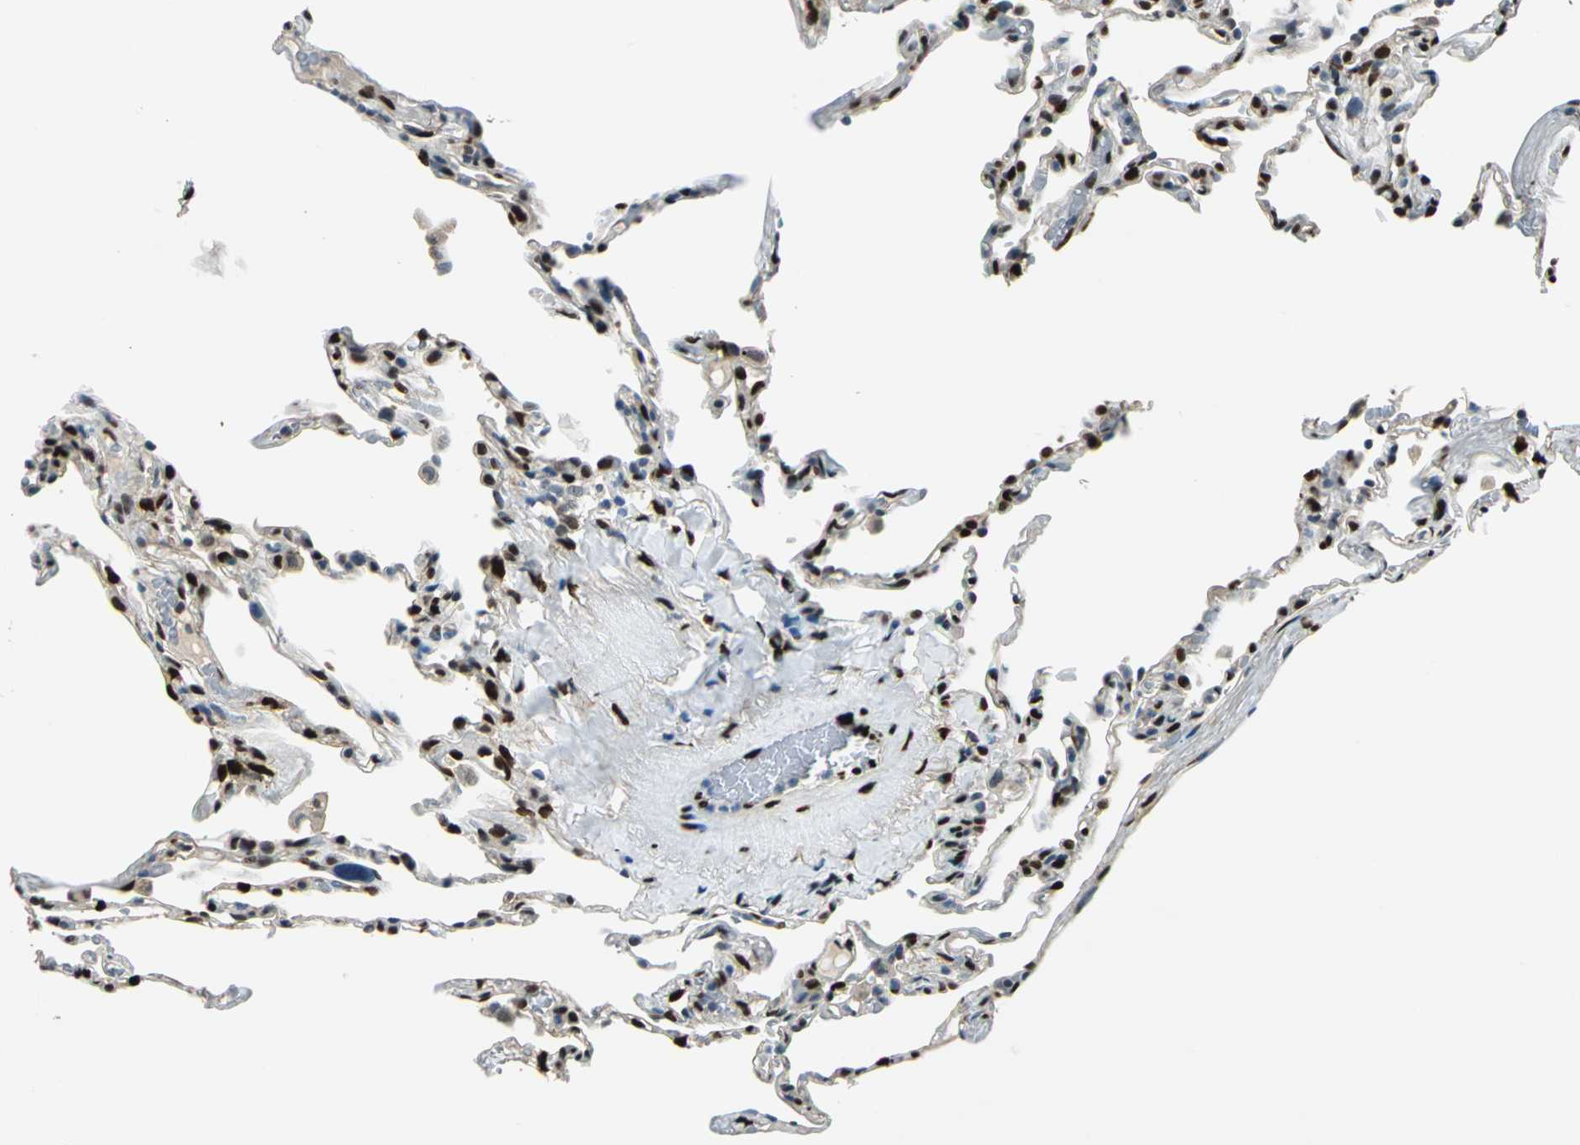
{"staining": {"intensity": "strong", "quantity": "25%-75%", "location": "nuclear"}, "tissue": "lung", "cell_type": "Alveolar cells", "image_type": "normal", "snomed": [{"axis": "morphology", "description": "Normal tissue, NOS"}, {"axis": "topography", "description": "Lung"}], "caption": "Lung stained with DAB IHC exhibits high levels of strong nuclear positivity in about 25%-75% of alveolar cells.", "gene": "NFIA", "patient": {"sex": "male", "age": 59}}